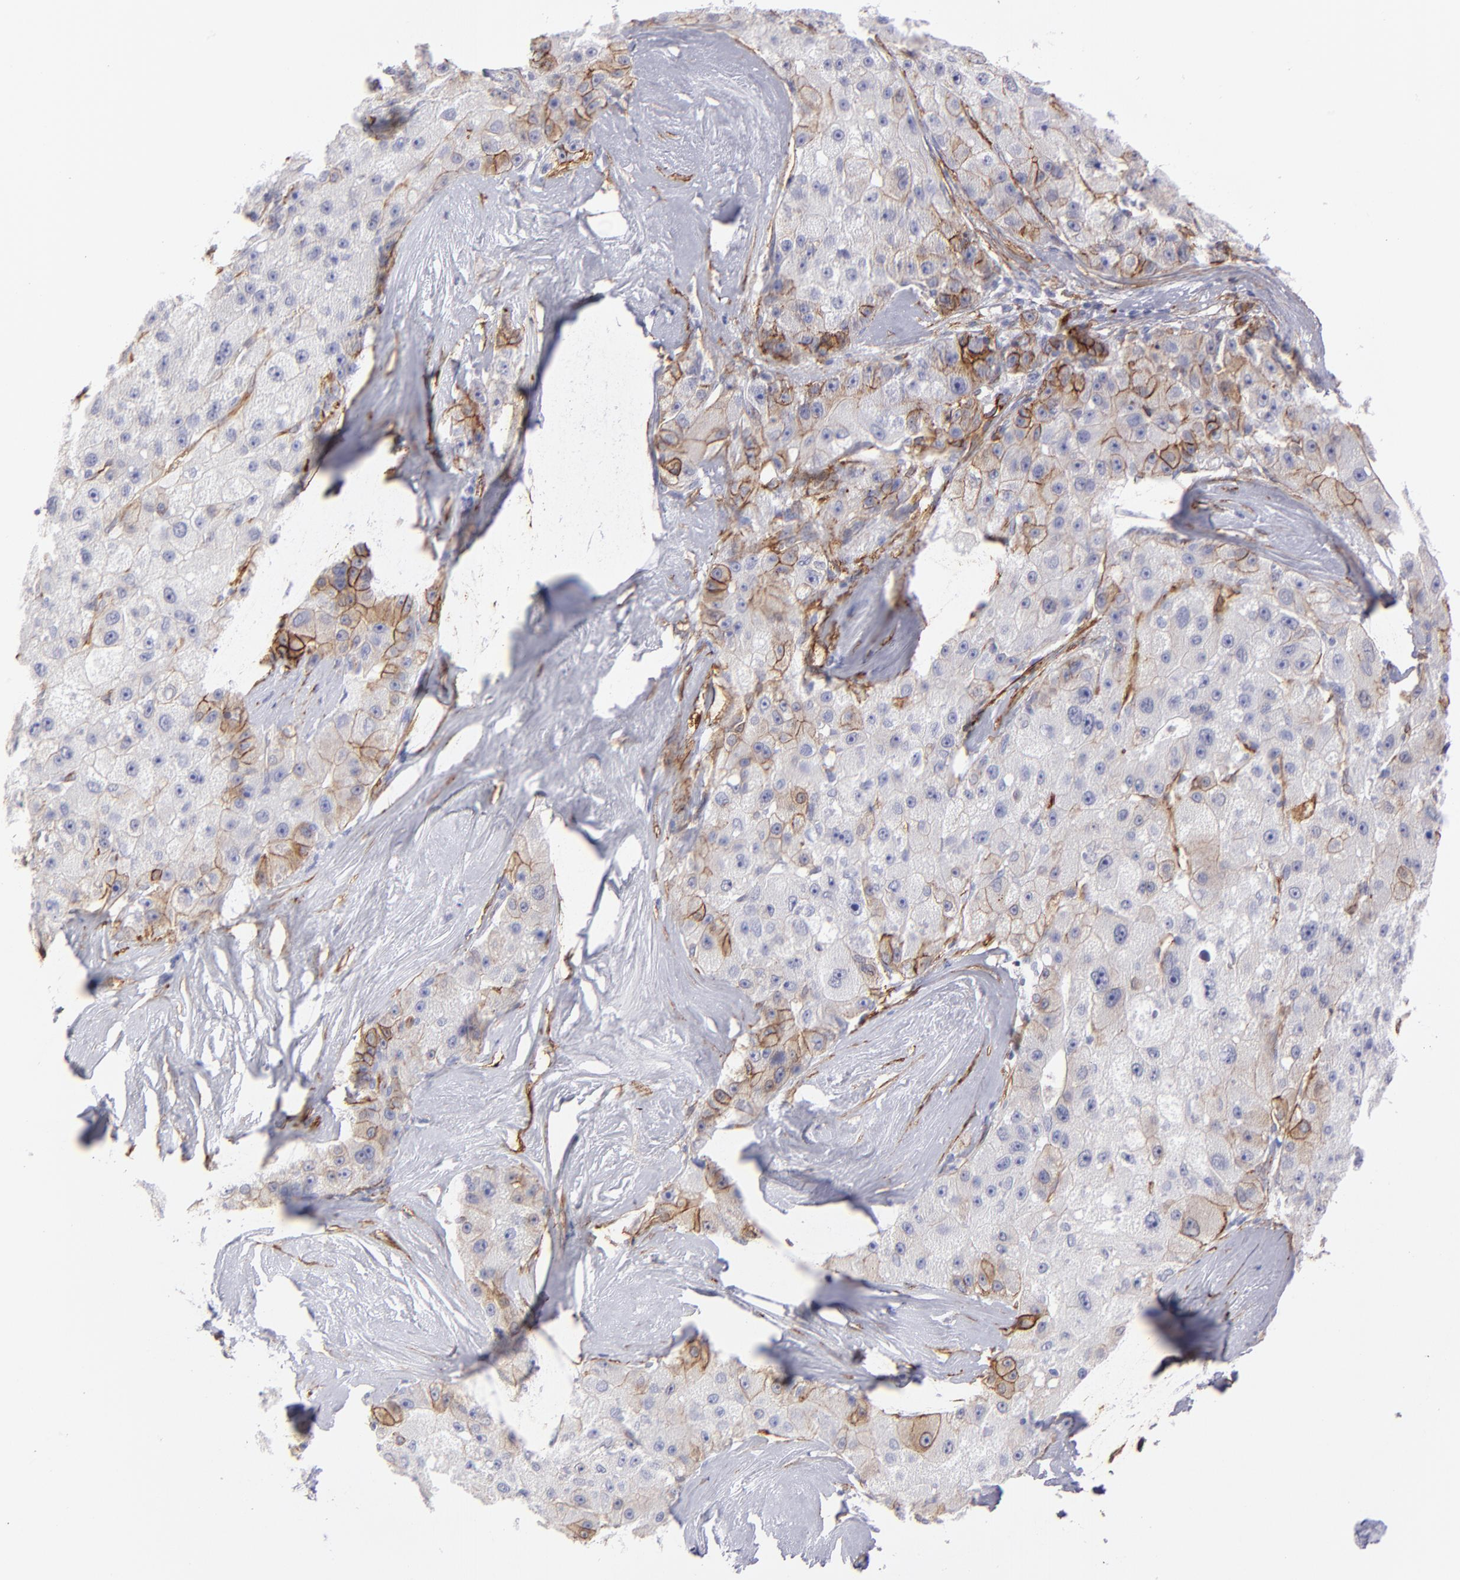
{"staining": {"intensity": "weak", "quantity": "<25%", "location": "cytoplasmic/membranous"}, "tissue": "liver cancer", "cell_type": "Tumor cells", "image_type": "cancer", "snomed": [{"axis": "morphology", "description": "Carcinoma, Hepatocellular, NOS"}, {"axis": "topography", "description": "Liver"}], "caption": "Human liver cancer stained for a protein using immunohistochemistry displays no staining in tumor cells.", "gene": "AHNAK2", "patient": {"sex": "male", "age": 80}}